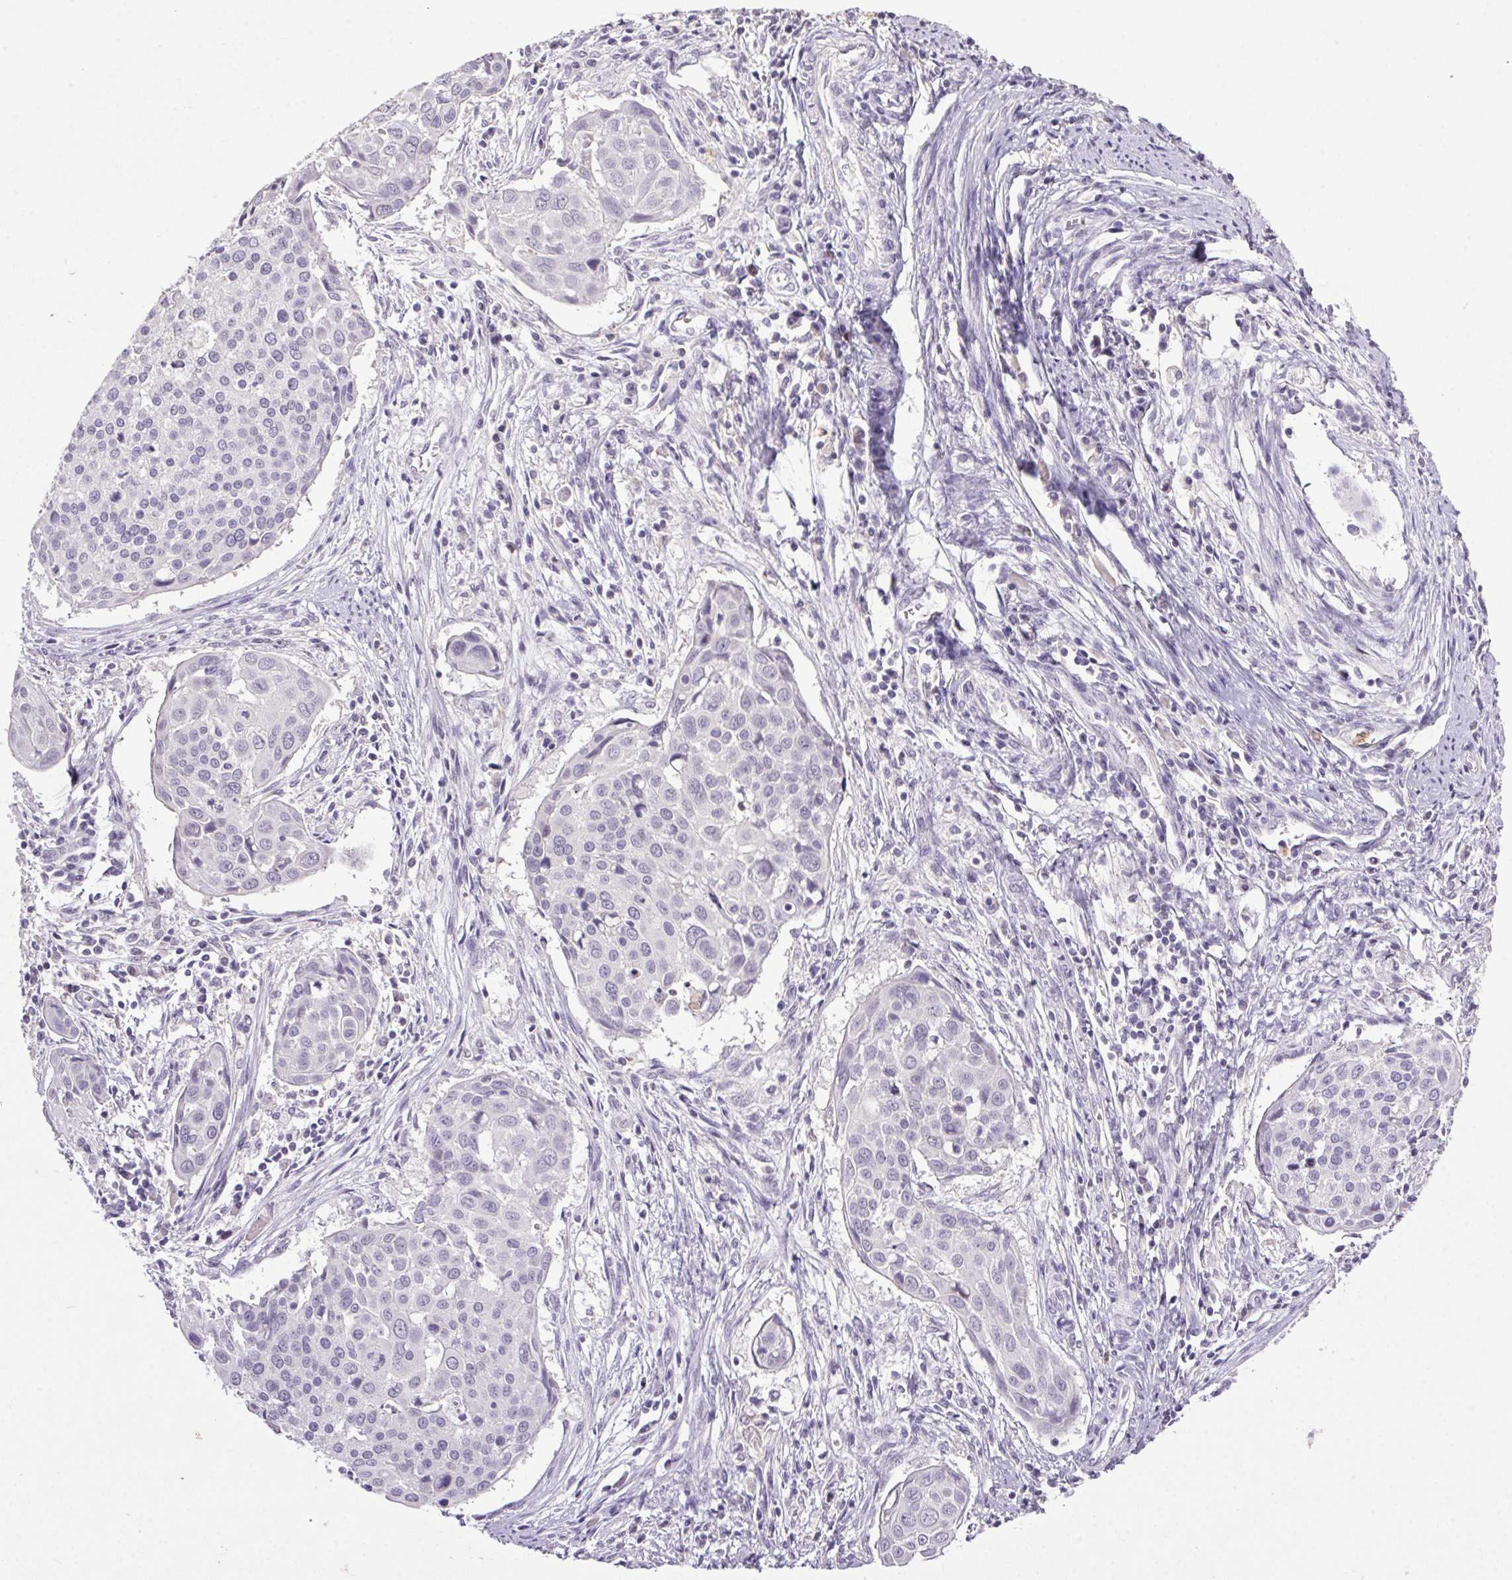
{"staining": {"intensity": "negative", "quantity": "none", "location": "none"}, "tissue": "cervical cancer", "cell_type": "Tumor cells", "image_type": "cancer", "snomed": [{"axis": "morphology", "description": "Squamous cell carcinoma, NOS"}, {"axis": "topography", "description": "Cervix"}], "caption": "The immunohistochemistry image has no significant staining in tumor cells of cervical squamous cell carcinoma tissue. Brightfield microscopy of immunohistochemistry stained with DAB (3,3'-diaminobenzidine) (brown) and hematoxylin (blue), captured at high magnification.", "gene": "TRDN", "patient": {"sex": "female", "age": 39}}